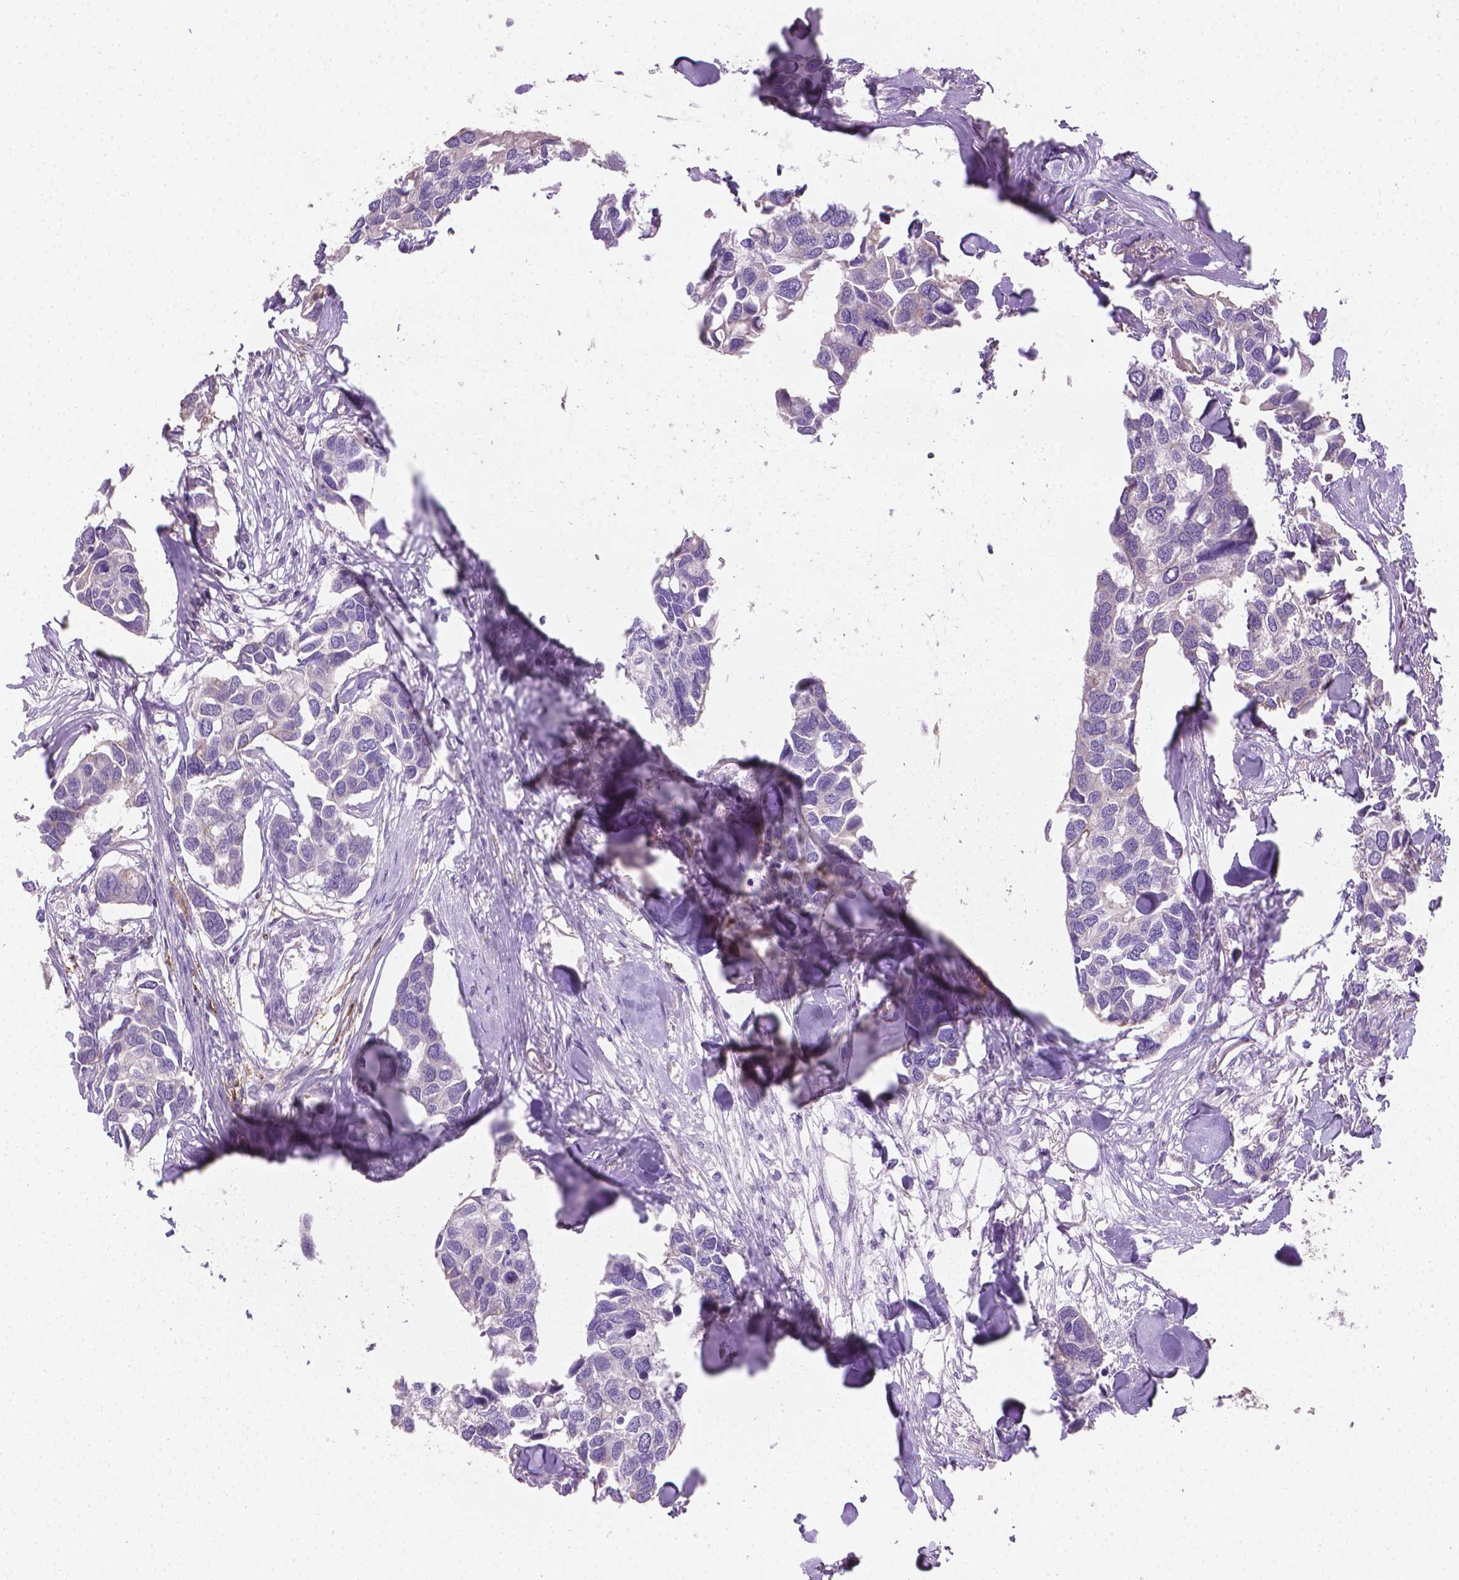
{"staining": {"intensity": "negative", "quantity": "none", "location": "none"}, "tissue": "breast cancer", "cell_type": "Tumor cells", "image_type": "cancer", "snomed": [{"axis": "morphology", "description": "Duct carcinoma"}, {"axis": "topography", "description": "Breast"}], "caption": "Immunohistochemical staining of human breast cancer (infiltrating ductal carcinoma) shows no significant positivity in tumor cells.", "gene": "GSDMA", "patient": {"sex": "female", "age": 83}}